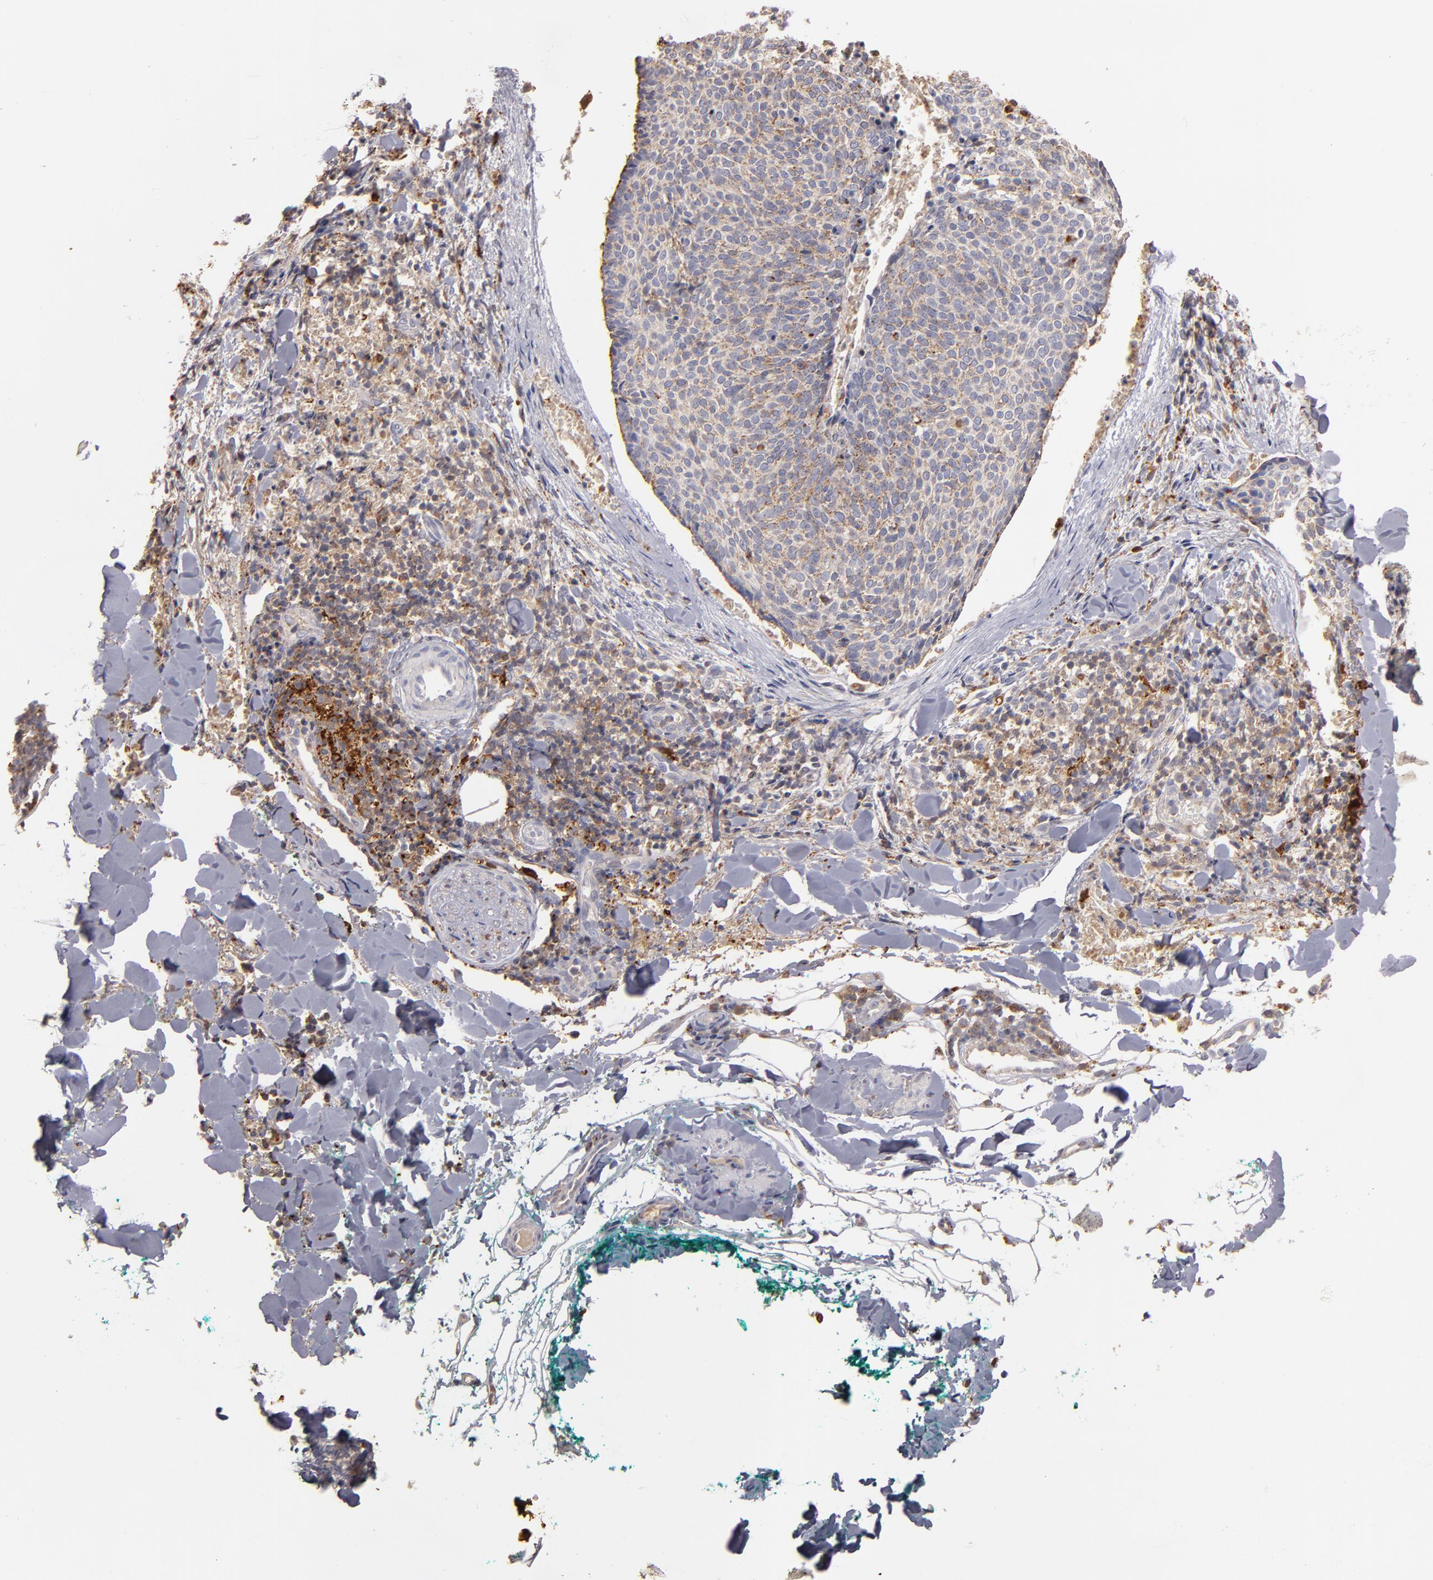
{"staining": {"intensity": "weak", "quantity": ">75%", "location": "cytoplasmic/membranous"}, "tissue": "skin cancer", "cell_type": "Tumor cells", "image_type": "cancer", "snomed": [{"axis": "morphology", "description": "Normal tissue, NOS"}, {"axis": "morphology", "description": "Basal cell carcinoma"}, {"axis": "topography", "description": "Skin"}], "caption": "High-magnification brightfield microscopy of skin basal cell carcinoma stained with DAB (brown) and counterstained with hematoxylin (blue). tumor cells exhibit weak cytoplasmic/membranous staining is identified in about>75% of cells.", "gene": "TRAF1", "patient": {"sex": "female", "age": 57}}